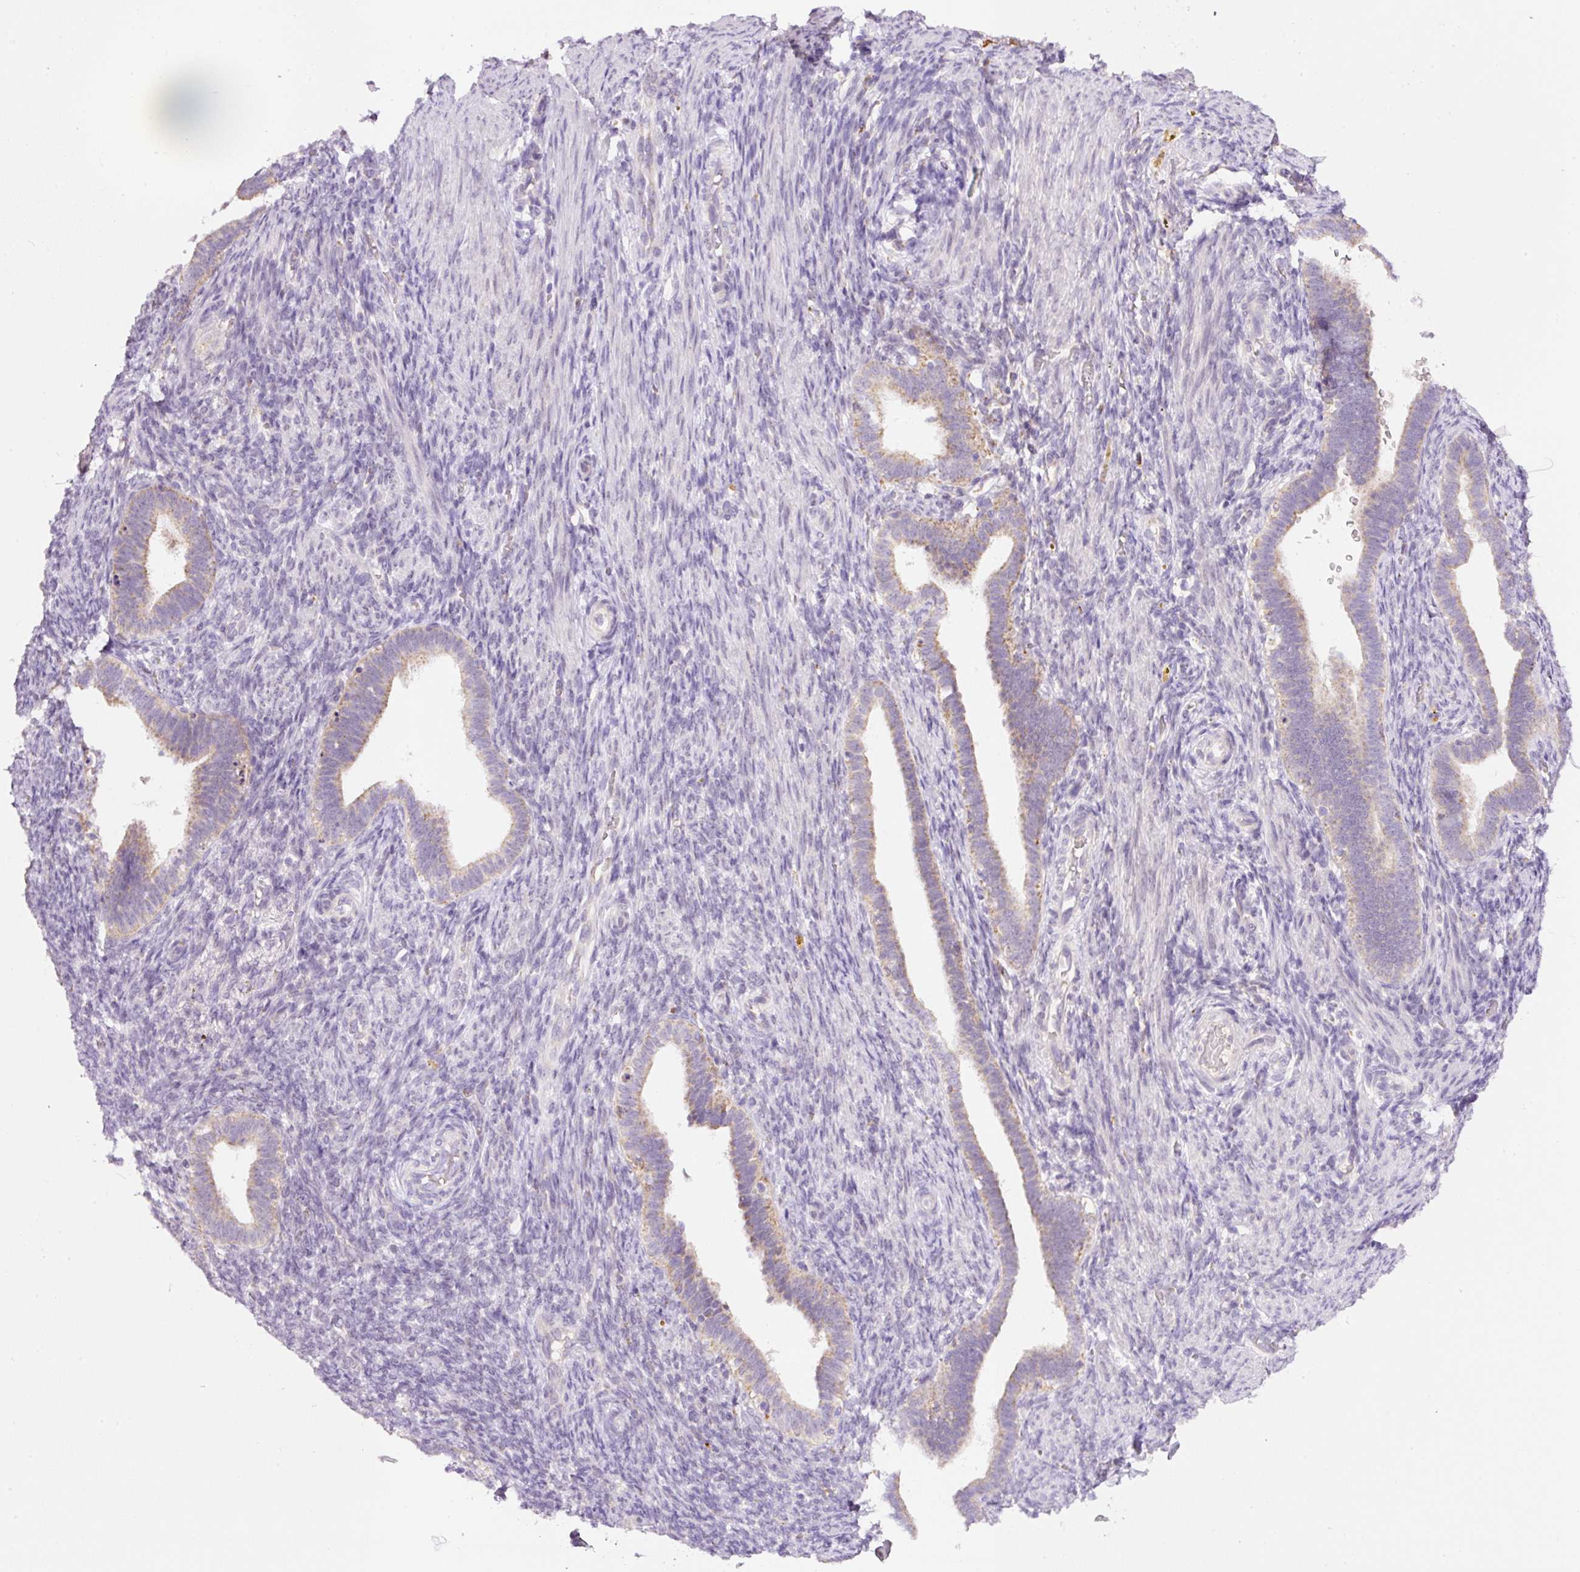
{"staining": {"intensity": "negative", "quantity": "none", "location": "none"}, "tissue": "endometrium", "cell_type": "Cells in endometrial stroma", "image_type": "normal", "snomed": [{"axis": "morphology", "description": "Normal tissue, NOS"}, {"axis": "topography", "description": "Endometrium"}], "caption": "Immunohistochemical staining of benign human endometrium demonstrates no significant staining in cells in endometrial stroma. (Brightfield microscopy of DAB immunohistochemistry at high magnification).", "gene": "PCK2", "patient": {"sex": "female", "age": 34}}